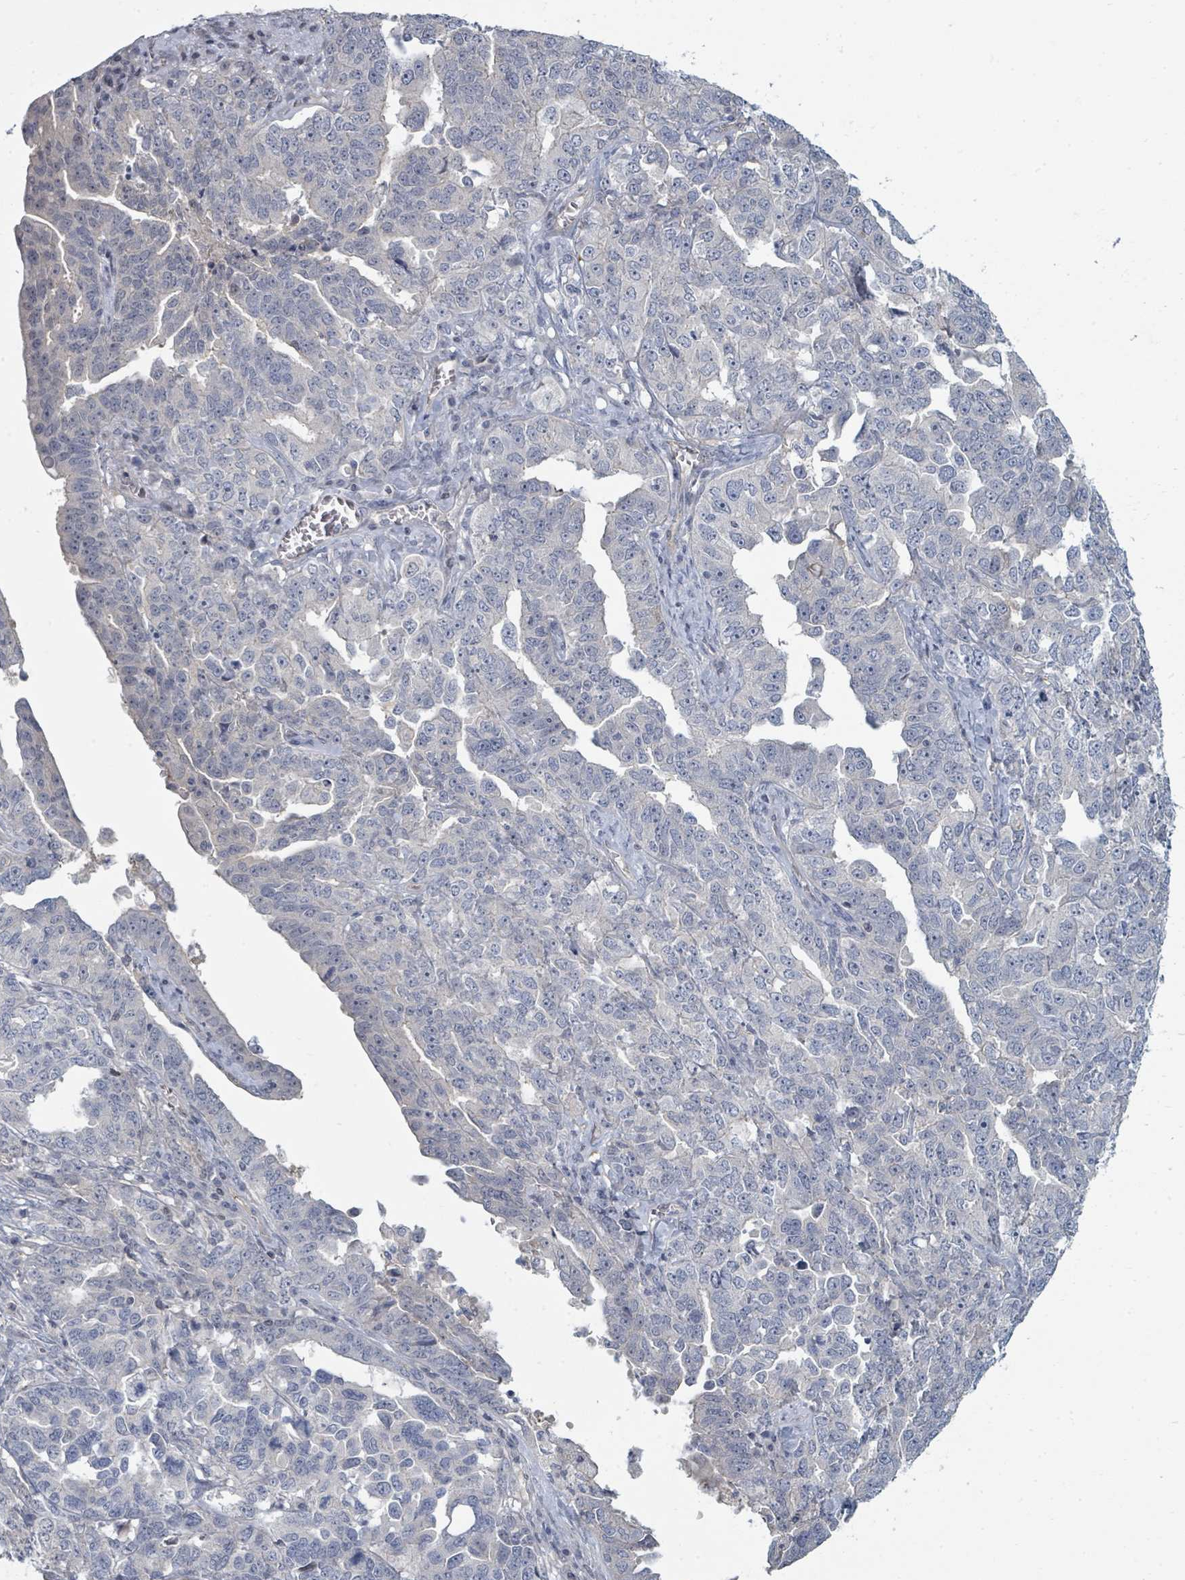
{"staining": {"intensity": "negative", "quantity": "none", "location": "none"}, "tissue": "ovarian cancer", "cell_type": "Tumor cells", "image_type": "cancer", "snomed": [{"axis": "morphology", "description": "Carcinoma, endometroid"}, {"axis": "topography", "description": "Ovary"}], "caption": "Ovarian cancer was stained to show a protein in brown. There is no significant expression in tumor cells.", "gene": "SLC25A45", "patient": {"sex": "female", "age": 62}}